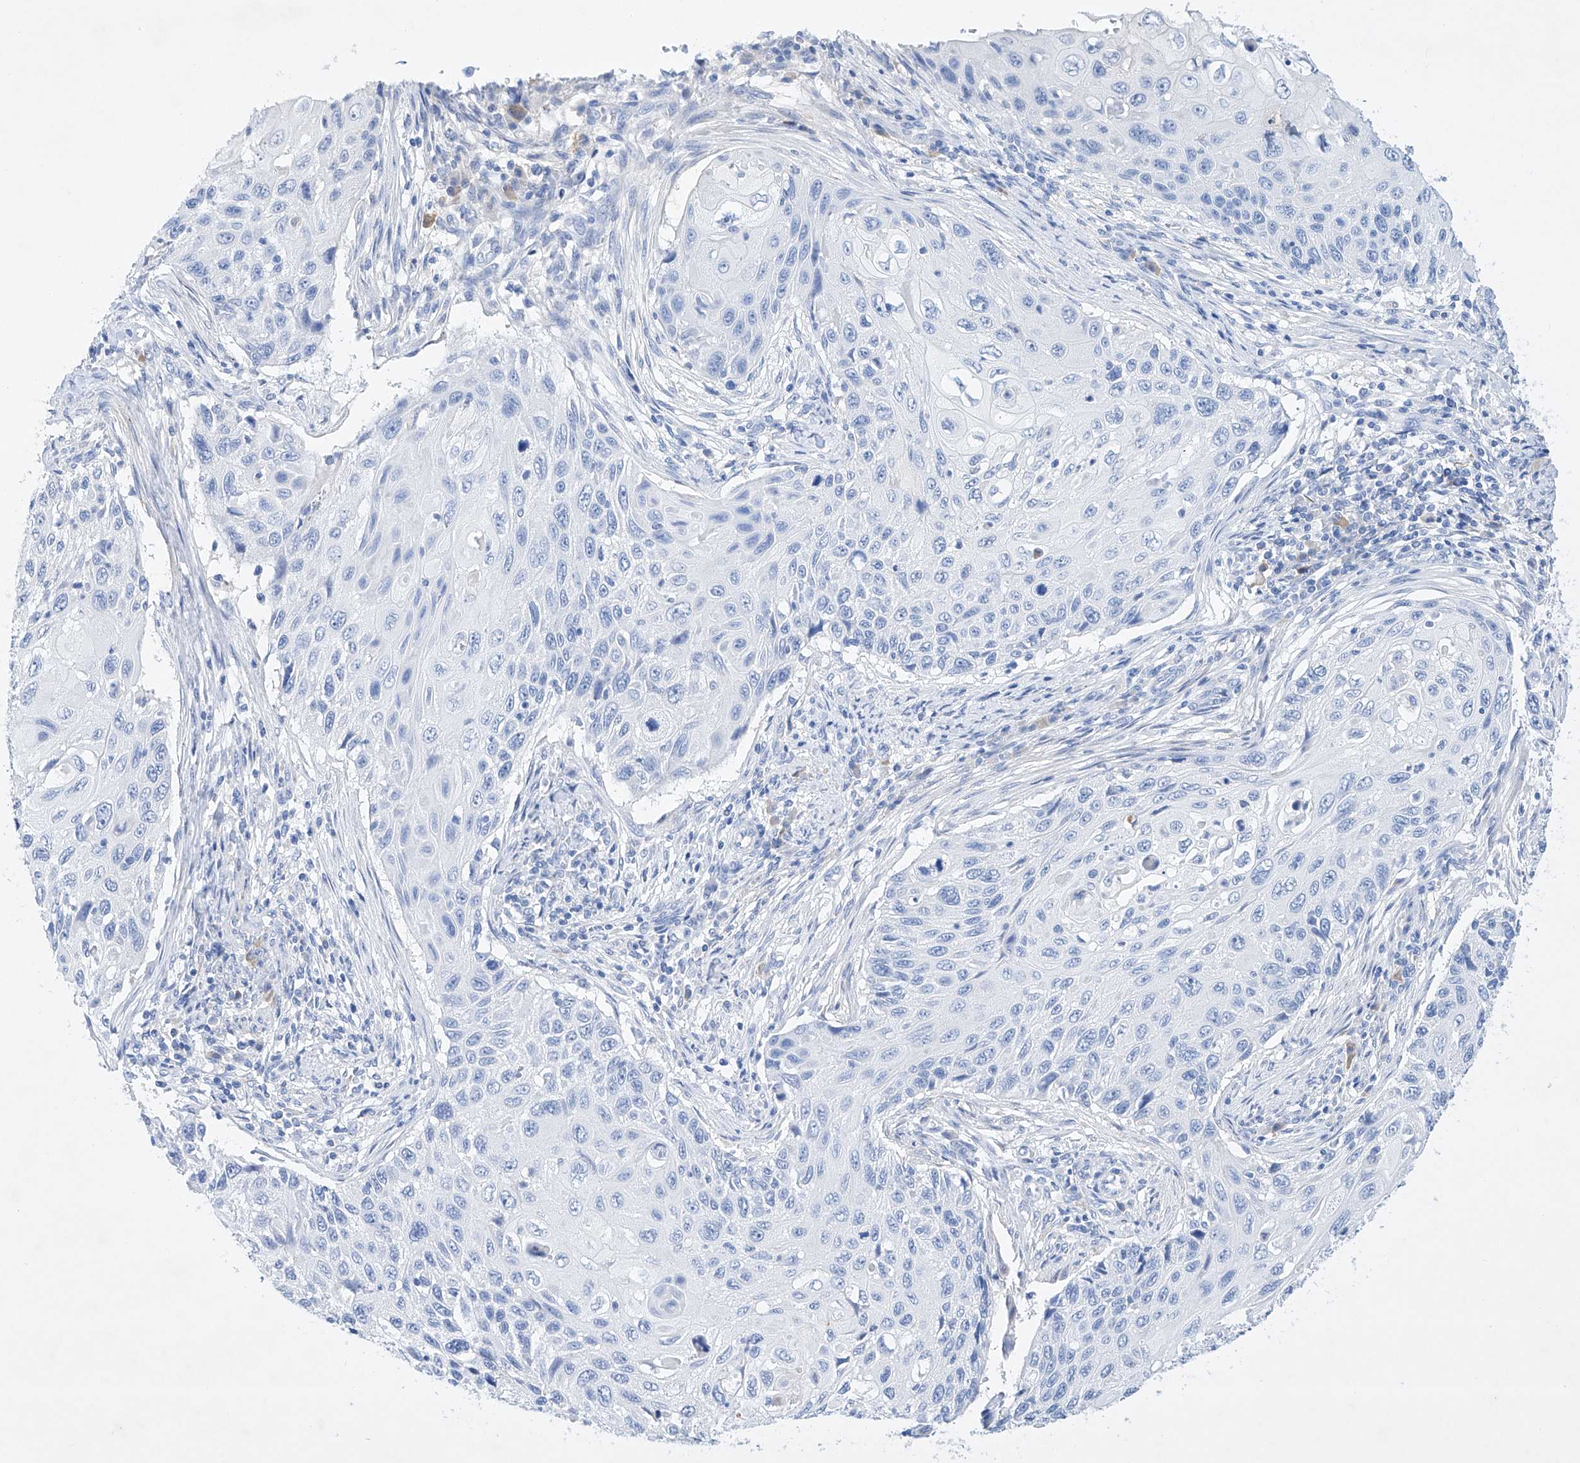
{"staining": {"intensity": "negative", "quantity": "none", "location": "none"}, "tissue": "cervical cancer", "cell_type": "Tumor cells", "image_type": "cancer", "snomed": [{"axis": "morphology", "description": "Squamous cell carcinoma, NOS"}, {"axis": "topography", "description": "Cervix"}], "caption": "The image displays no staining of tumor cells in cervical cancer (squamous cell carcinoma).", "gene": "LURAP1", "patient": {"sex": "female", "age": 70}}